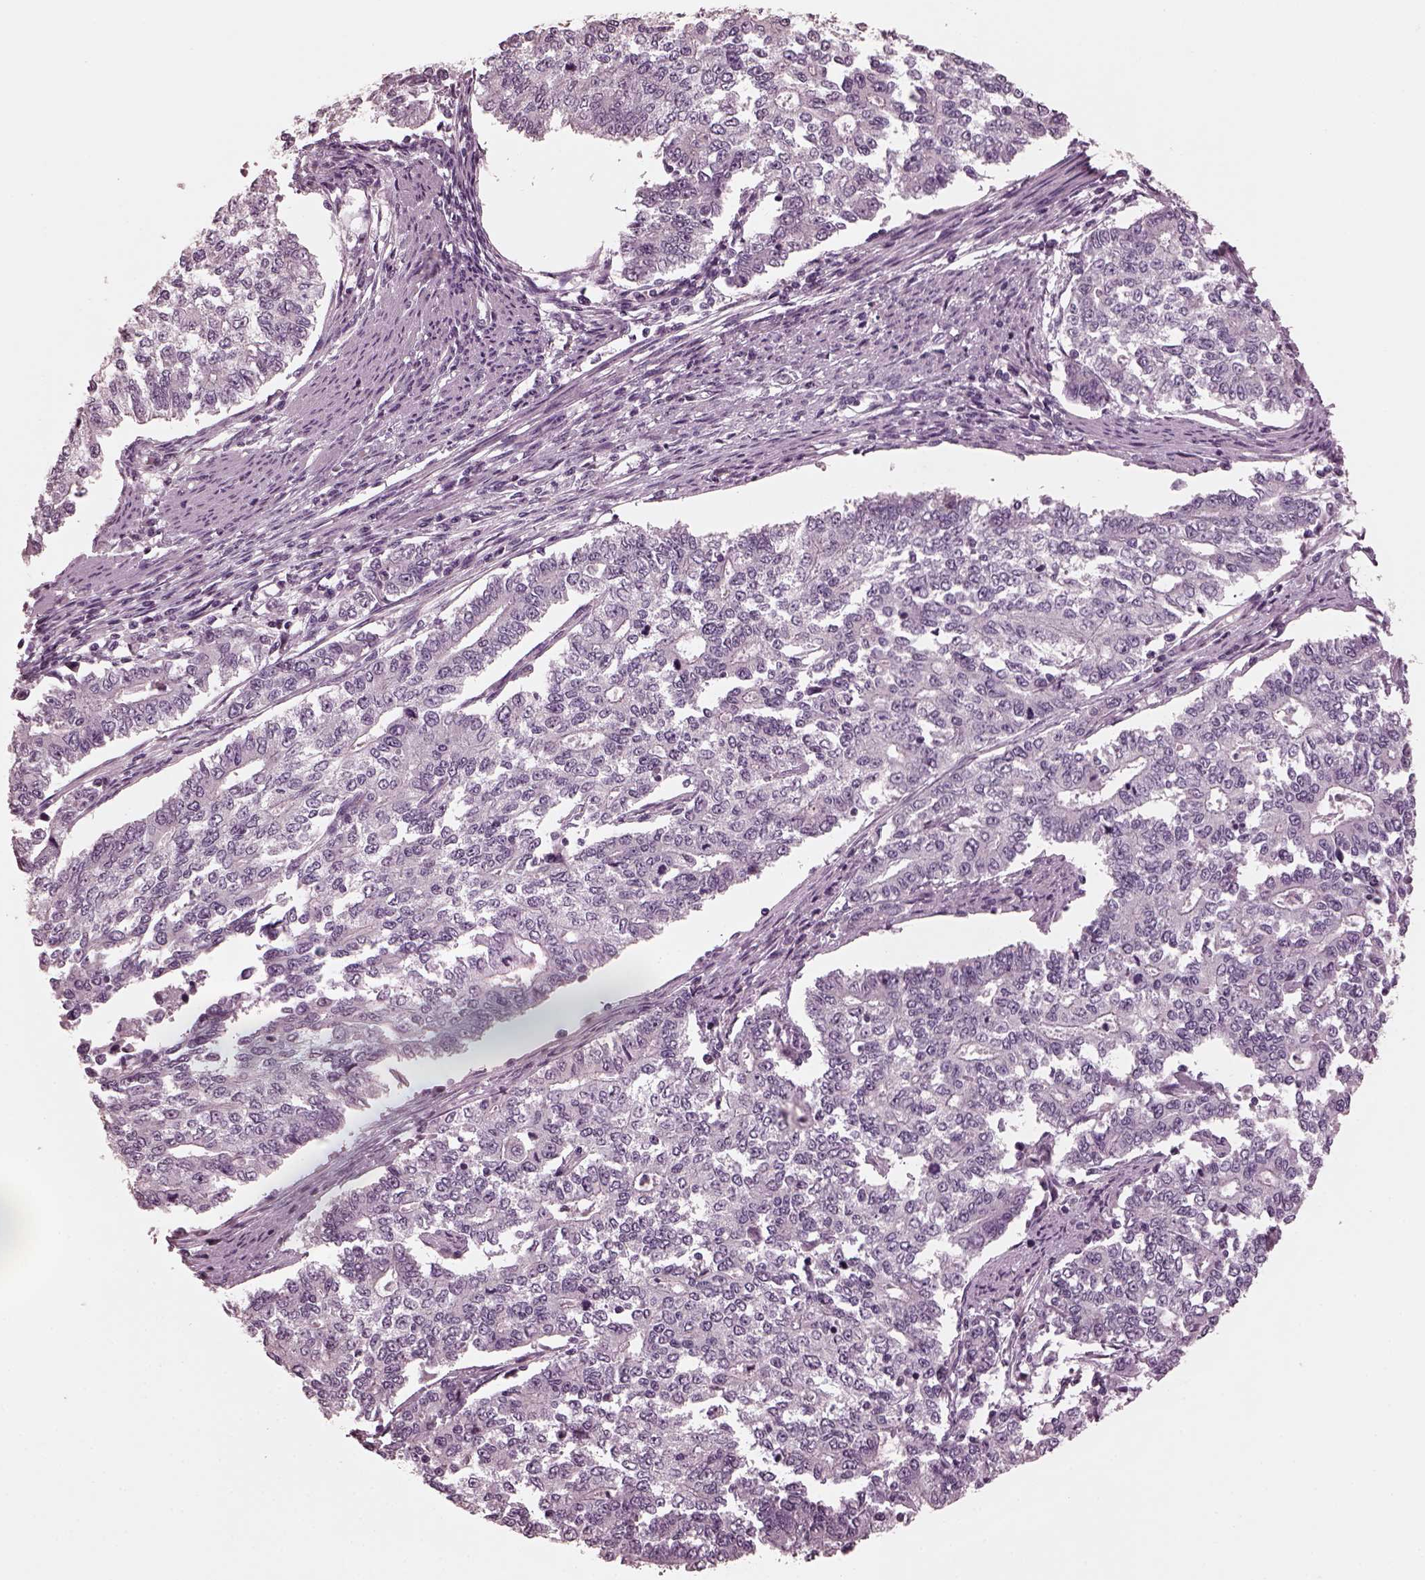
{"staining": {"intensity": "negative", "quantity": "none", "location": "none"}, "tissue": "endometrial cancer", "cell_type": "Tumor cells", "image_type": "cancer", "snomed": [{"axis": "morphology", "description": "Adenocarcinoma, NOS"}, {"axis": "topography", "description": "Uterus"}], "caption": "Histopathology image shows no protein expression in tumor cells of adenocarcinoma (endometrial) tissue.", "gene": "CGA", "patient": {"sex": "female", "age": 59}}